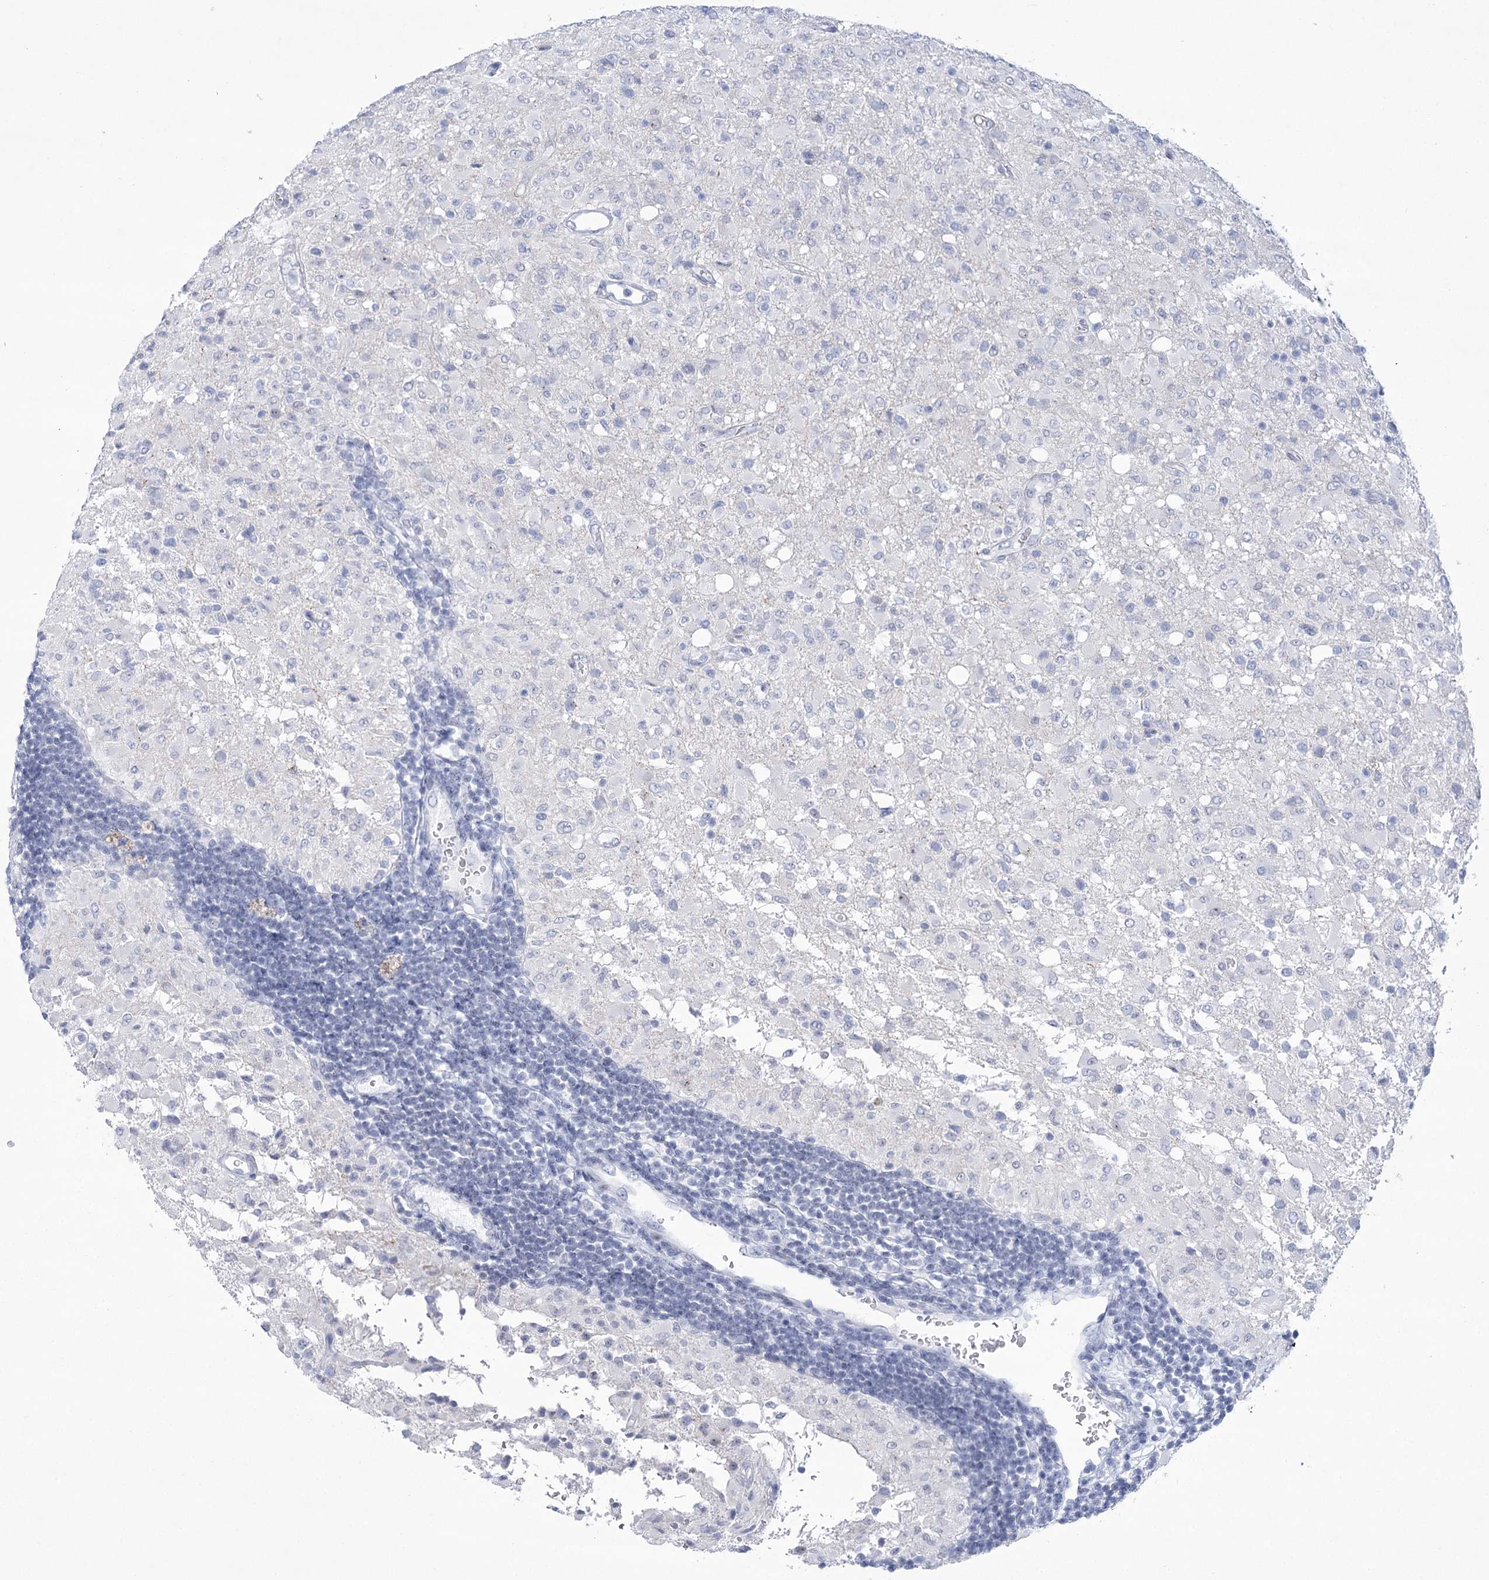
{"staining": {"intensity": "negative", "quantity": "none", "location": "none"}, "tissue": "glioma", "cell_type": "Tumor cells", "image_type": "cancer", "snomed": [{"axis": "morphology", "description": "Glioma, malignant, High grade"}, {"axis": "topography", "description": "Brain"}], "caption": "Micrograph shows no significant protein expression in tumor cells of malignant glioma (high-grade).", "gene": "HORMAD1", "patient": {"sex": "female", "age": 57}}